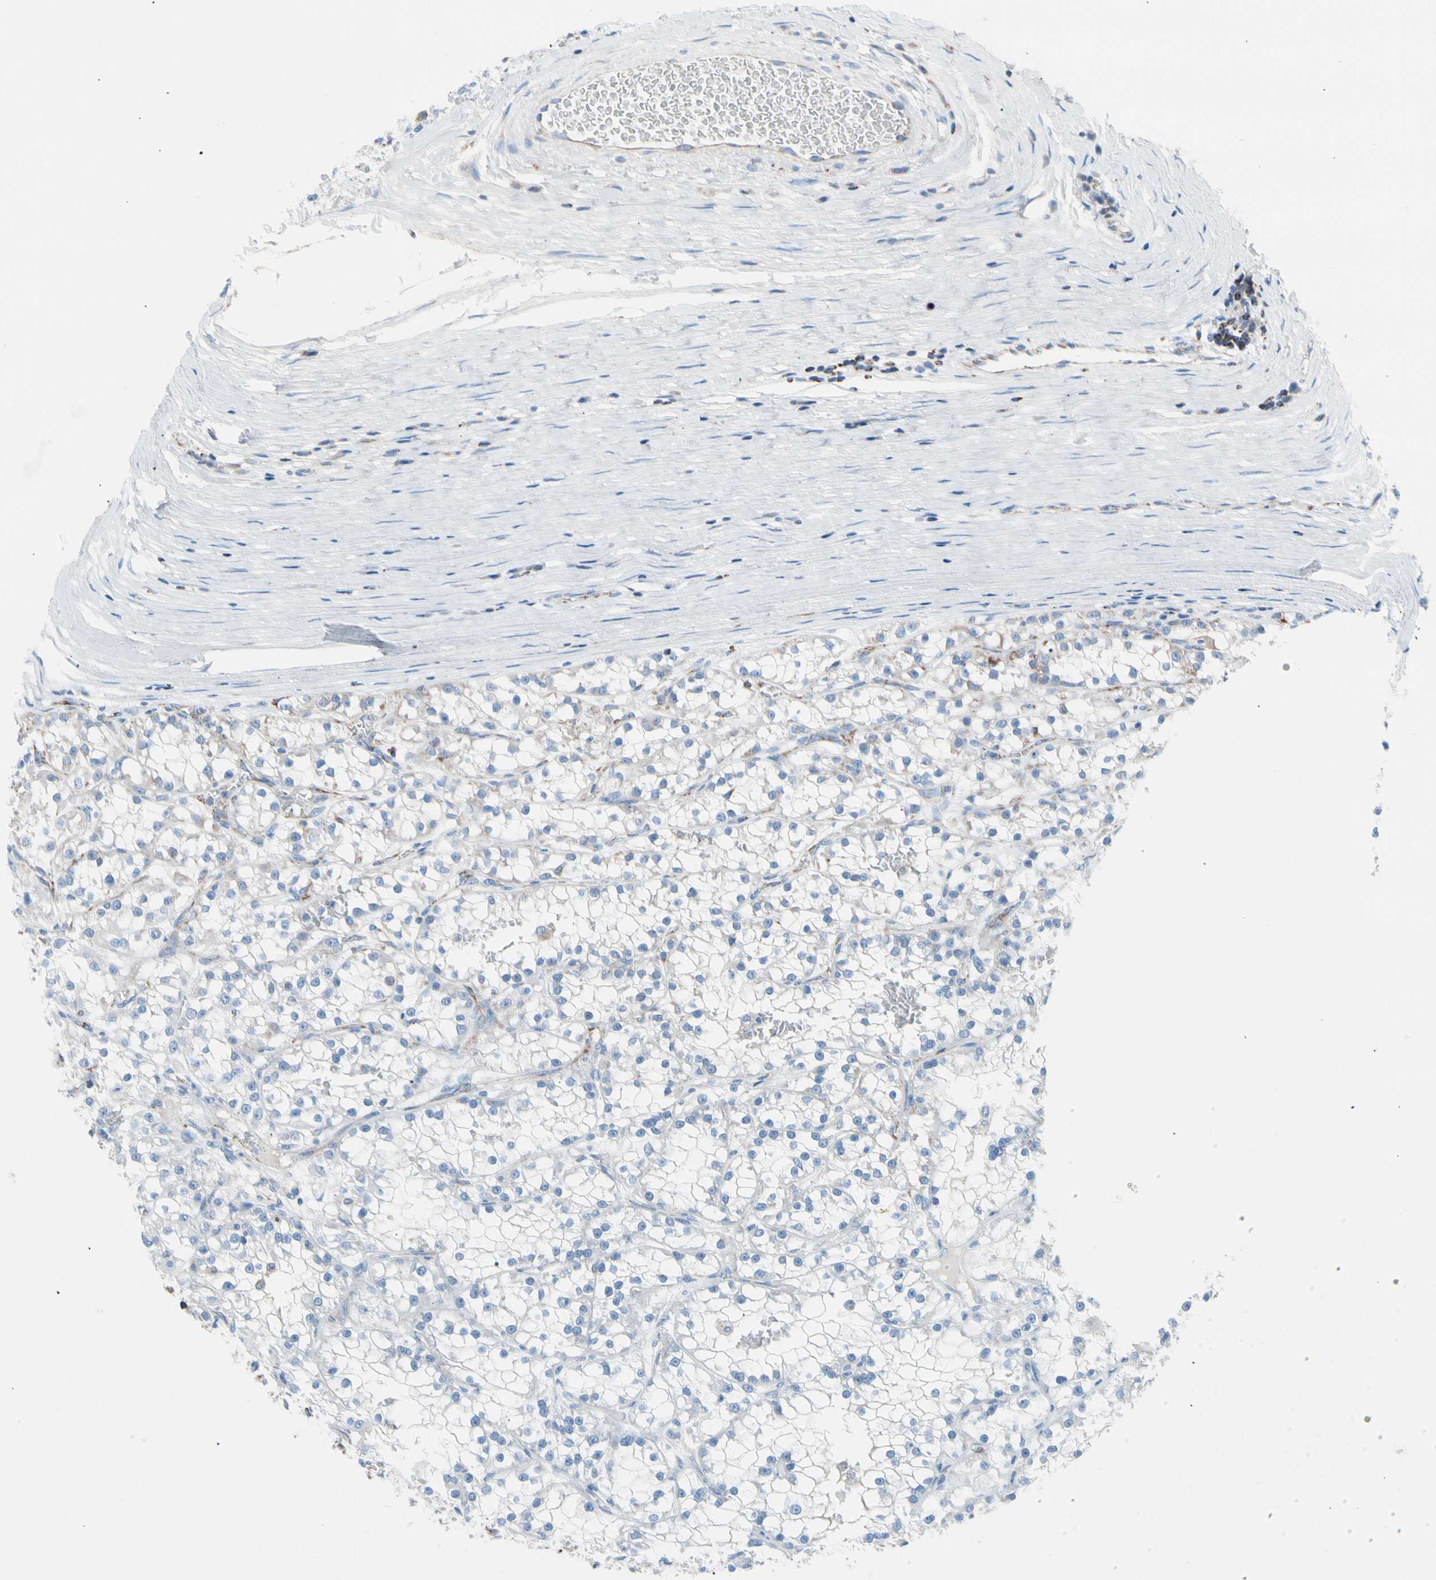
{"staining": {"intensity": "negative", "quantity": "none", "location": "none"}, "tissue": "renal cancer", "cell_type": "Tumor cells", "image_type": "cancer", "snomed": [{"axis": "morphology", "description": "Adenocarcinoma, NOS"}, {"axis": "topography", "description": "Kidney"}], "caption": "Photomicrograph shows no protein staining in tumor cells of renal cancer tissue. (Brightfield microscopy of DAB immunohistochemistry (IHC) at high magnification).", "gene": "HK1", "patient": {"sex": "female", "age": 52}}